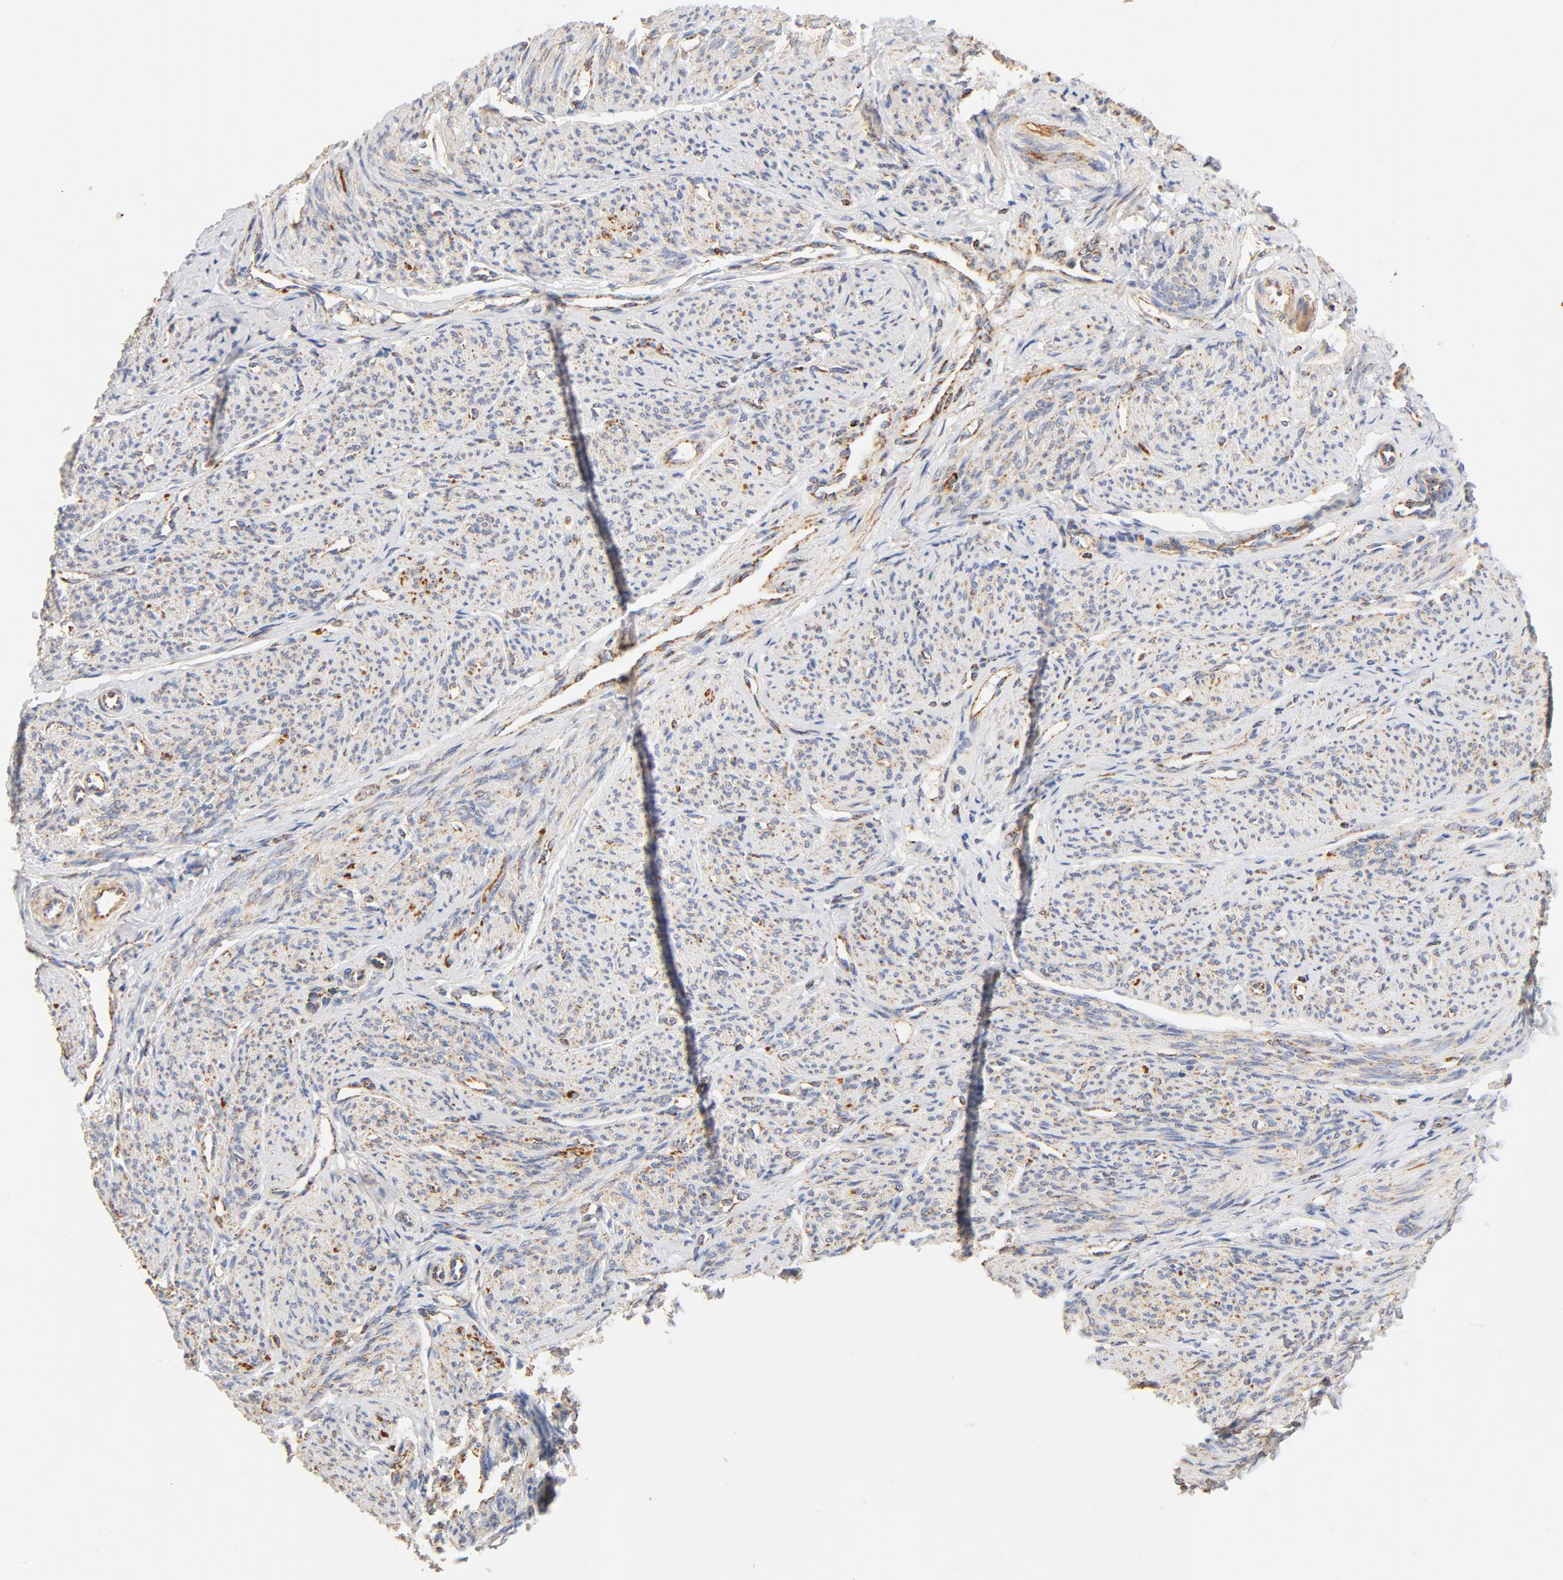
{"staining": {"intensity": "weak", "quantity": ">75%", "location": "cytoplasmic/membranous"}, "tissue": "smooth muscle", "cell_type": "Smooth muscle cells", "image_type": "normal", "snomed": [{"axis": "morphology", "description": "Normal tissue, NOS"}, {"axis": "topography", "description": "Smooth muscle"}], "caption": "The immunohistochemical stain shows weak cytoplasmic/membranous staining in smooth muscle cells of normal smooth muscle. The staining was performed using DAB, with brown indicating positive protein expression. Nuclei are stained blue with hematoxylin.", "gene": "COX4I1", "patient": {"sex": "female", "age": 65}}